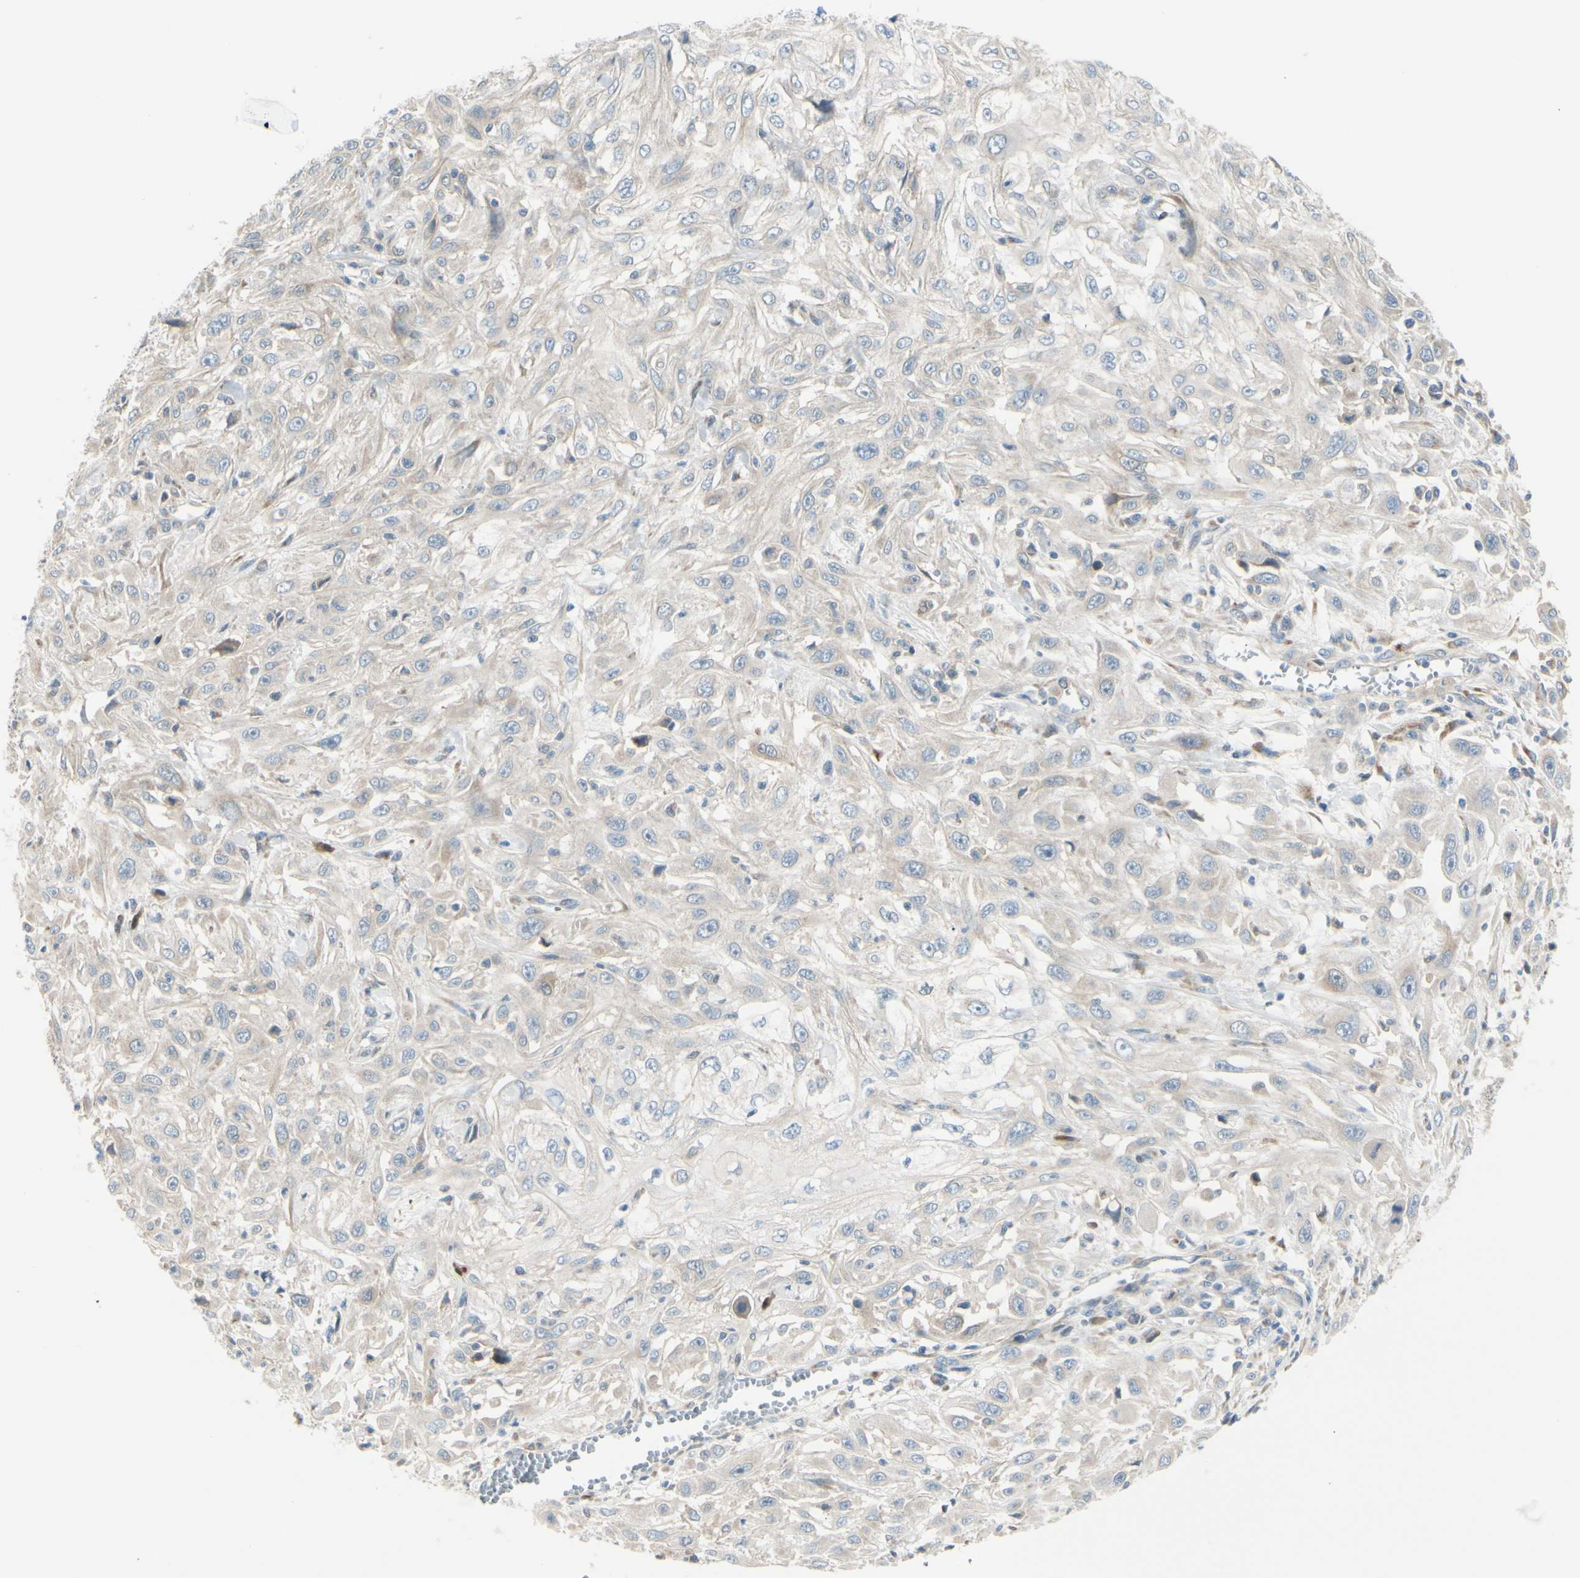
{"staining": {"intensity": "weak", "quantity": "<25%", "location": "cytoplasmic/membranous"}, "tissue": "skin cancer", "cell_type": "Tumor cells", "image_type": "cancer", "snomed": [{"axis": "morphology", "description": "Squamous cell carcinoma, NOS"}, {"axis": "topography", "description": "Skin"}], "caption": "This is an immunohistochemistry histopathology image of squamous cell carcinoma (skin). There is no expression in tumor cells.", "gene": "PTTG1", "patient": {"sex": "male", "age": 75}}